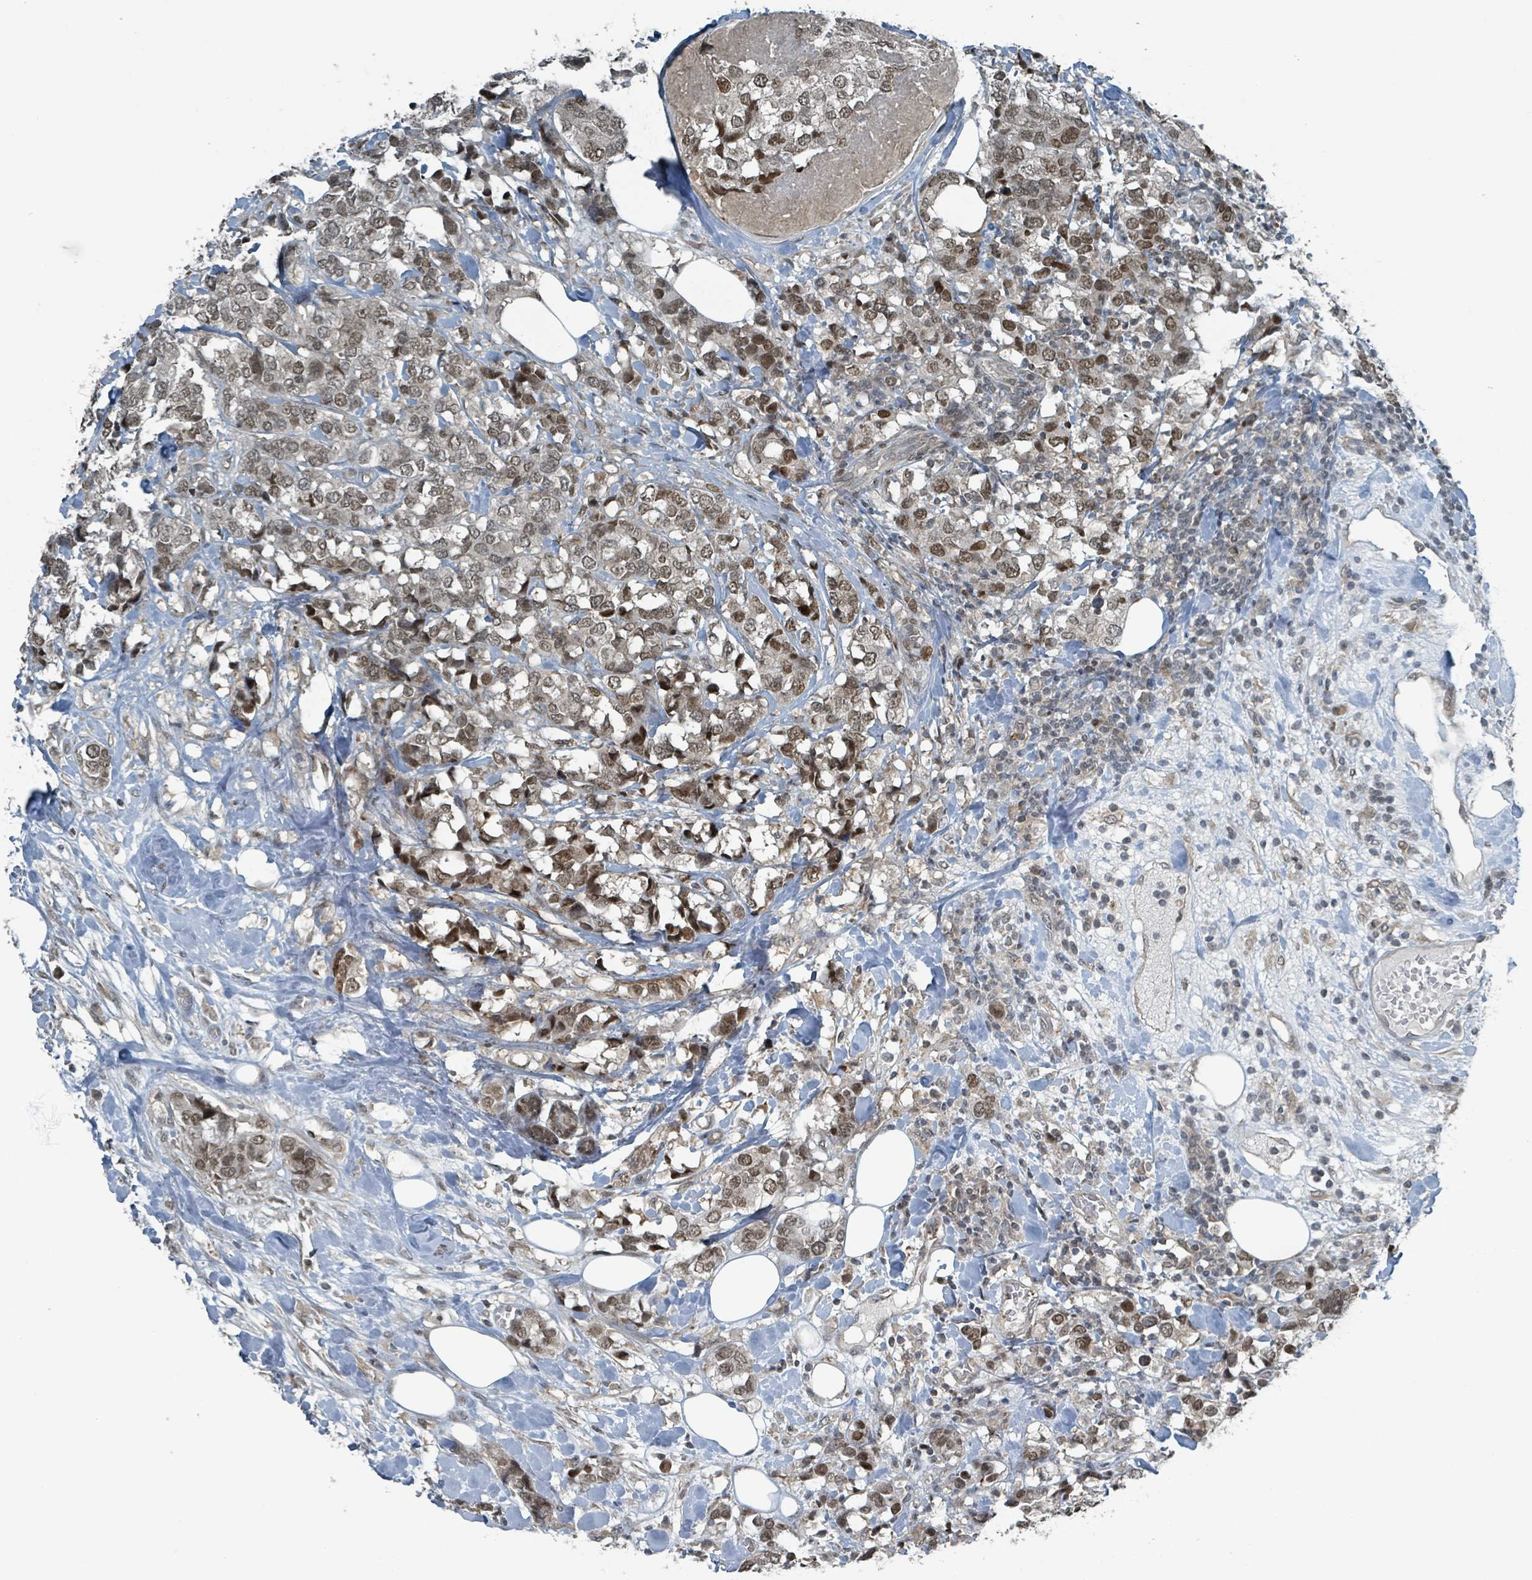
{"staining": {"intensity": "moderate", "quantity": ">75%", "location": "nuclear"}, "tissue": "breast cancer", "cell_type": "Tumor cells", "image_type": "cancer", "snomed": [{"axis": "morphology", "description": "Lobular carcinoma"}, {"axis": "topography", "description": "Breast"}], "caption": "The photomicrograph demonstrates staining of breast cancer, revealing moderate nuclear protein staining (brown color) within tumor cells.", "gene": "PHIP", "patient": {"sex": "female", "age": 59}}